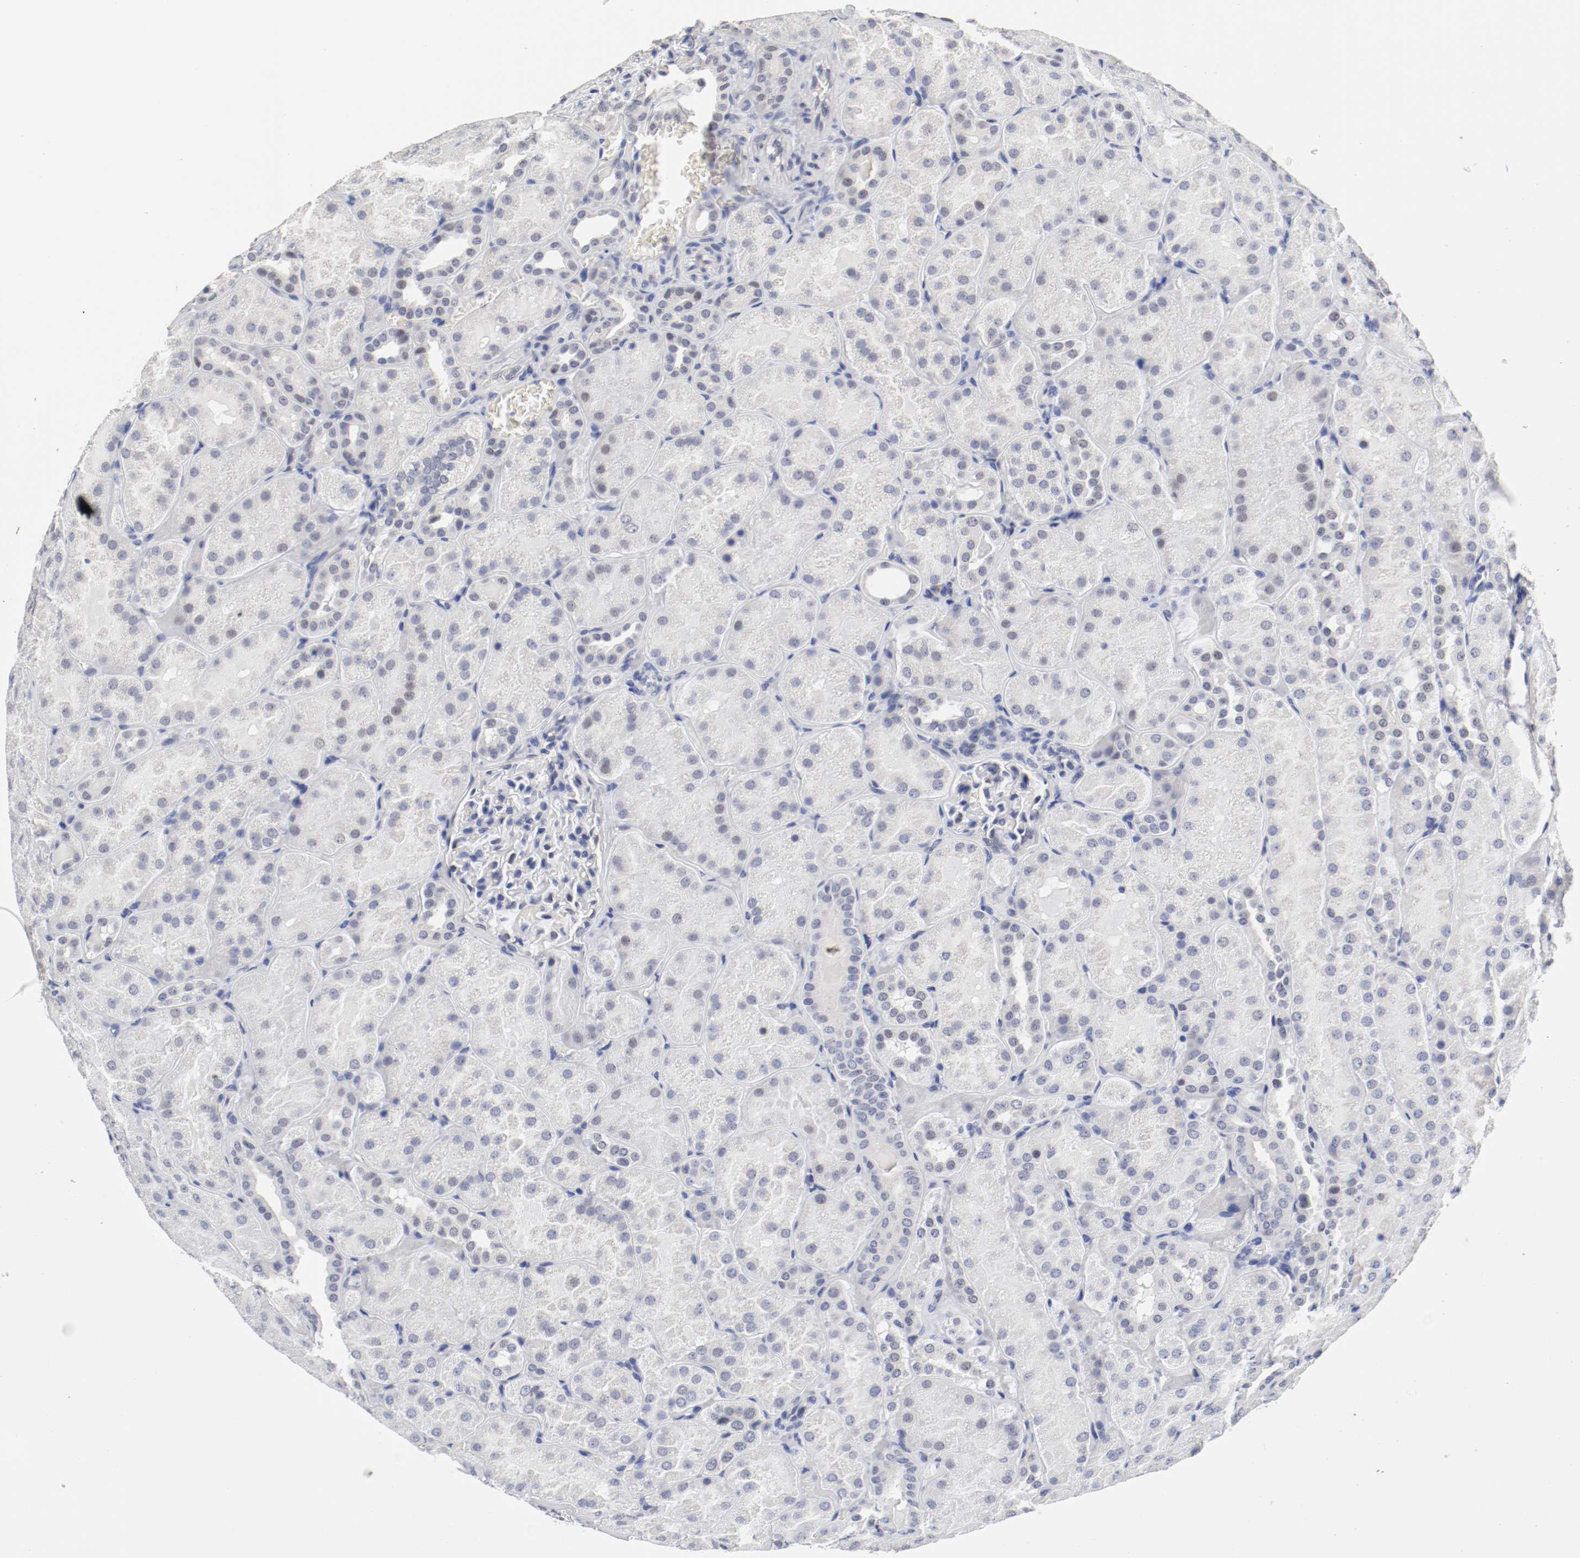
{"staining": {"intensity": "negative", "quantity": "none", "location": "none"}, "tissue": "kidney", "cell_type": "Cells in glomeruli", "image_type": "normal", "snomed": [{"axis": "morphology", "description": "Normal tissue, NOS"}, {"axis": "topography", "description": "Kidney"}], "caption": "Image shows no significant protein expression in cells in glomeruli of normal kidney. The staining was performed using DAB to visualize the protein expression in brown, while the nuclei were stained in blue with hematoxylin (Magnification: 20x).", "gene": "ANKLE2", "patient": {"sex": "male", "age": 28}}